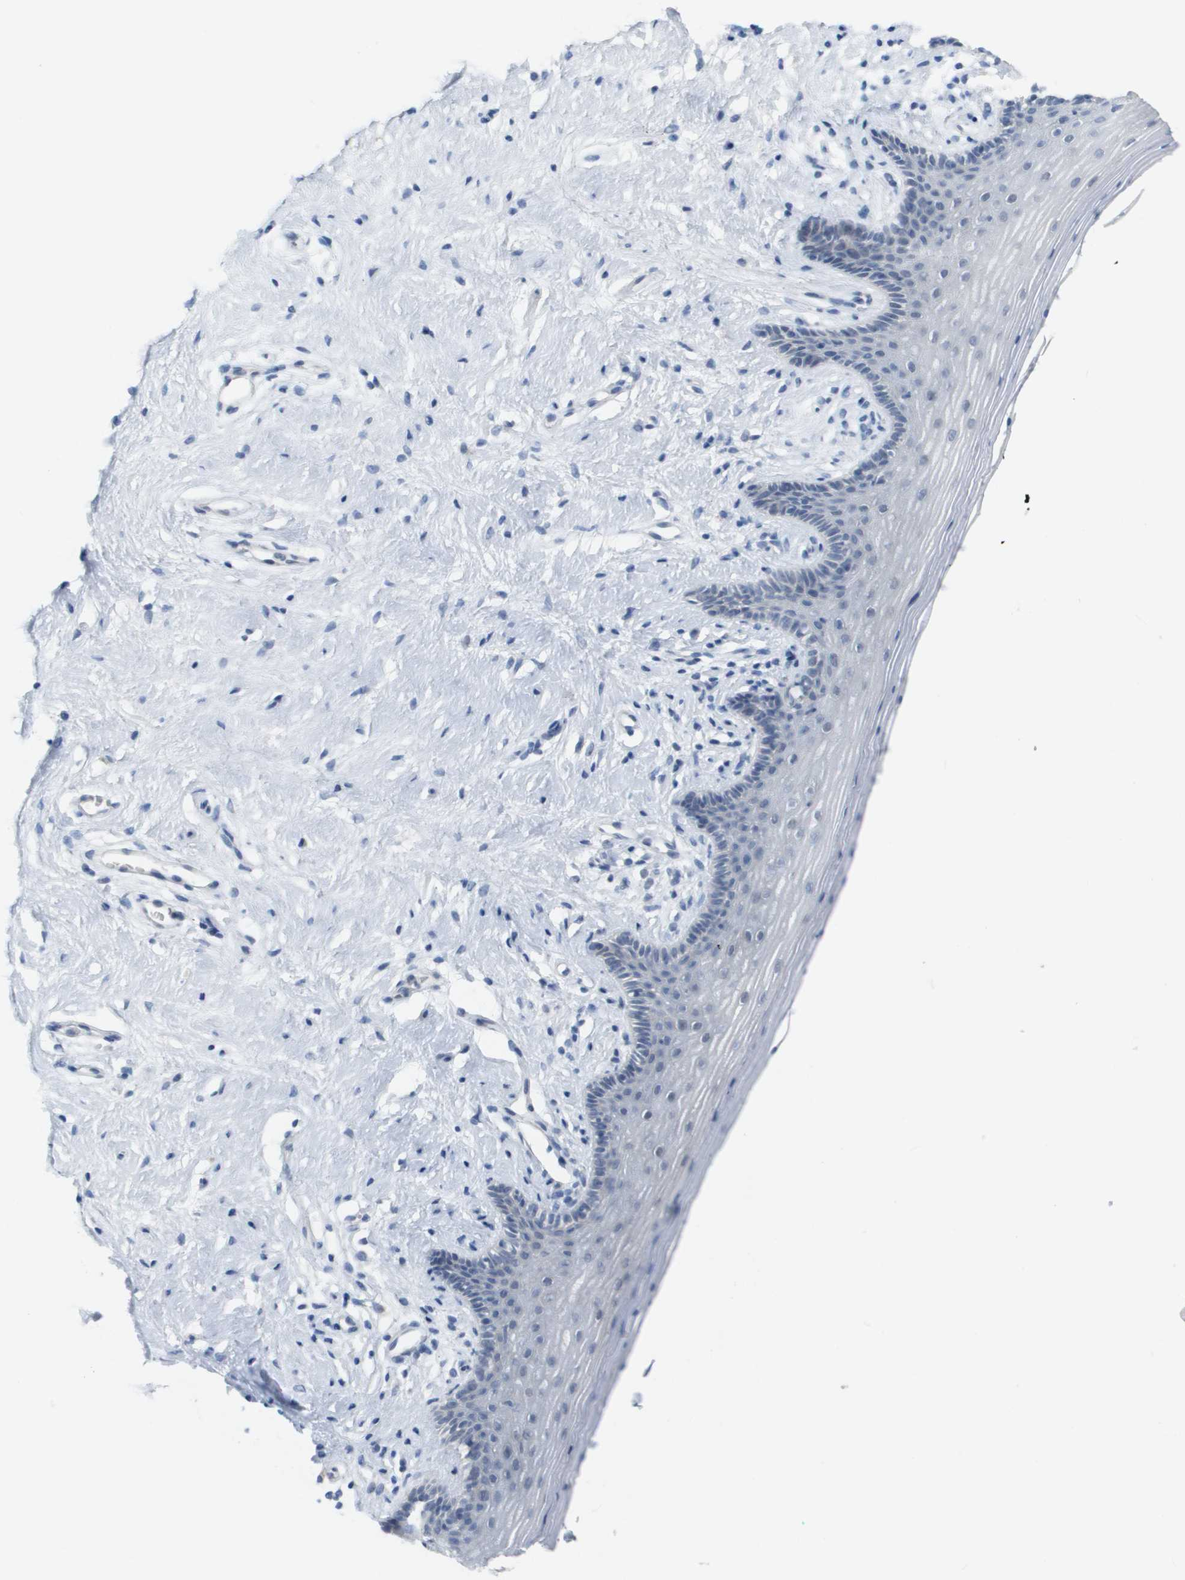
{"staining": {"intensity": "negative", "quantity": "none", "location": "none"}, "tissue": "vagina", "cell_type": "Squamous epithelial cells", "image_type": "normal", "snomed": [{"axis": "morphology", "description": "Normal tissue, NOS"}, {"axis": "topography", "description": "Vagina"}], "caption": "A photomicrograph of human vagina is negative for staining in squamous epithelial cells. Brightfield microscopy of immunohistochemistry (IHC) stained with DAB (3,3'-diaminobenzidine) (brown) and hematoxylin (blue), captured at high magnification.", "gene": "PDE4A", "patient": {"sex": "female", "age": 44}}